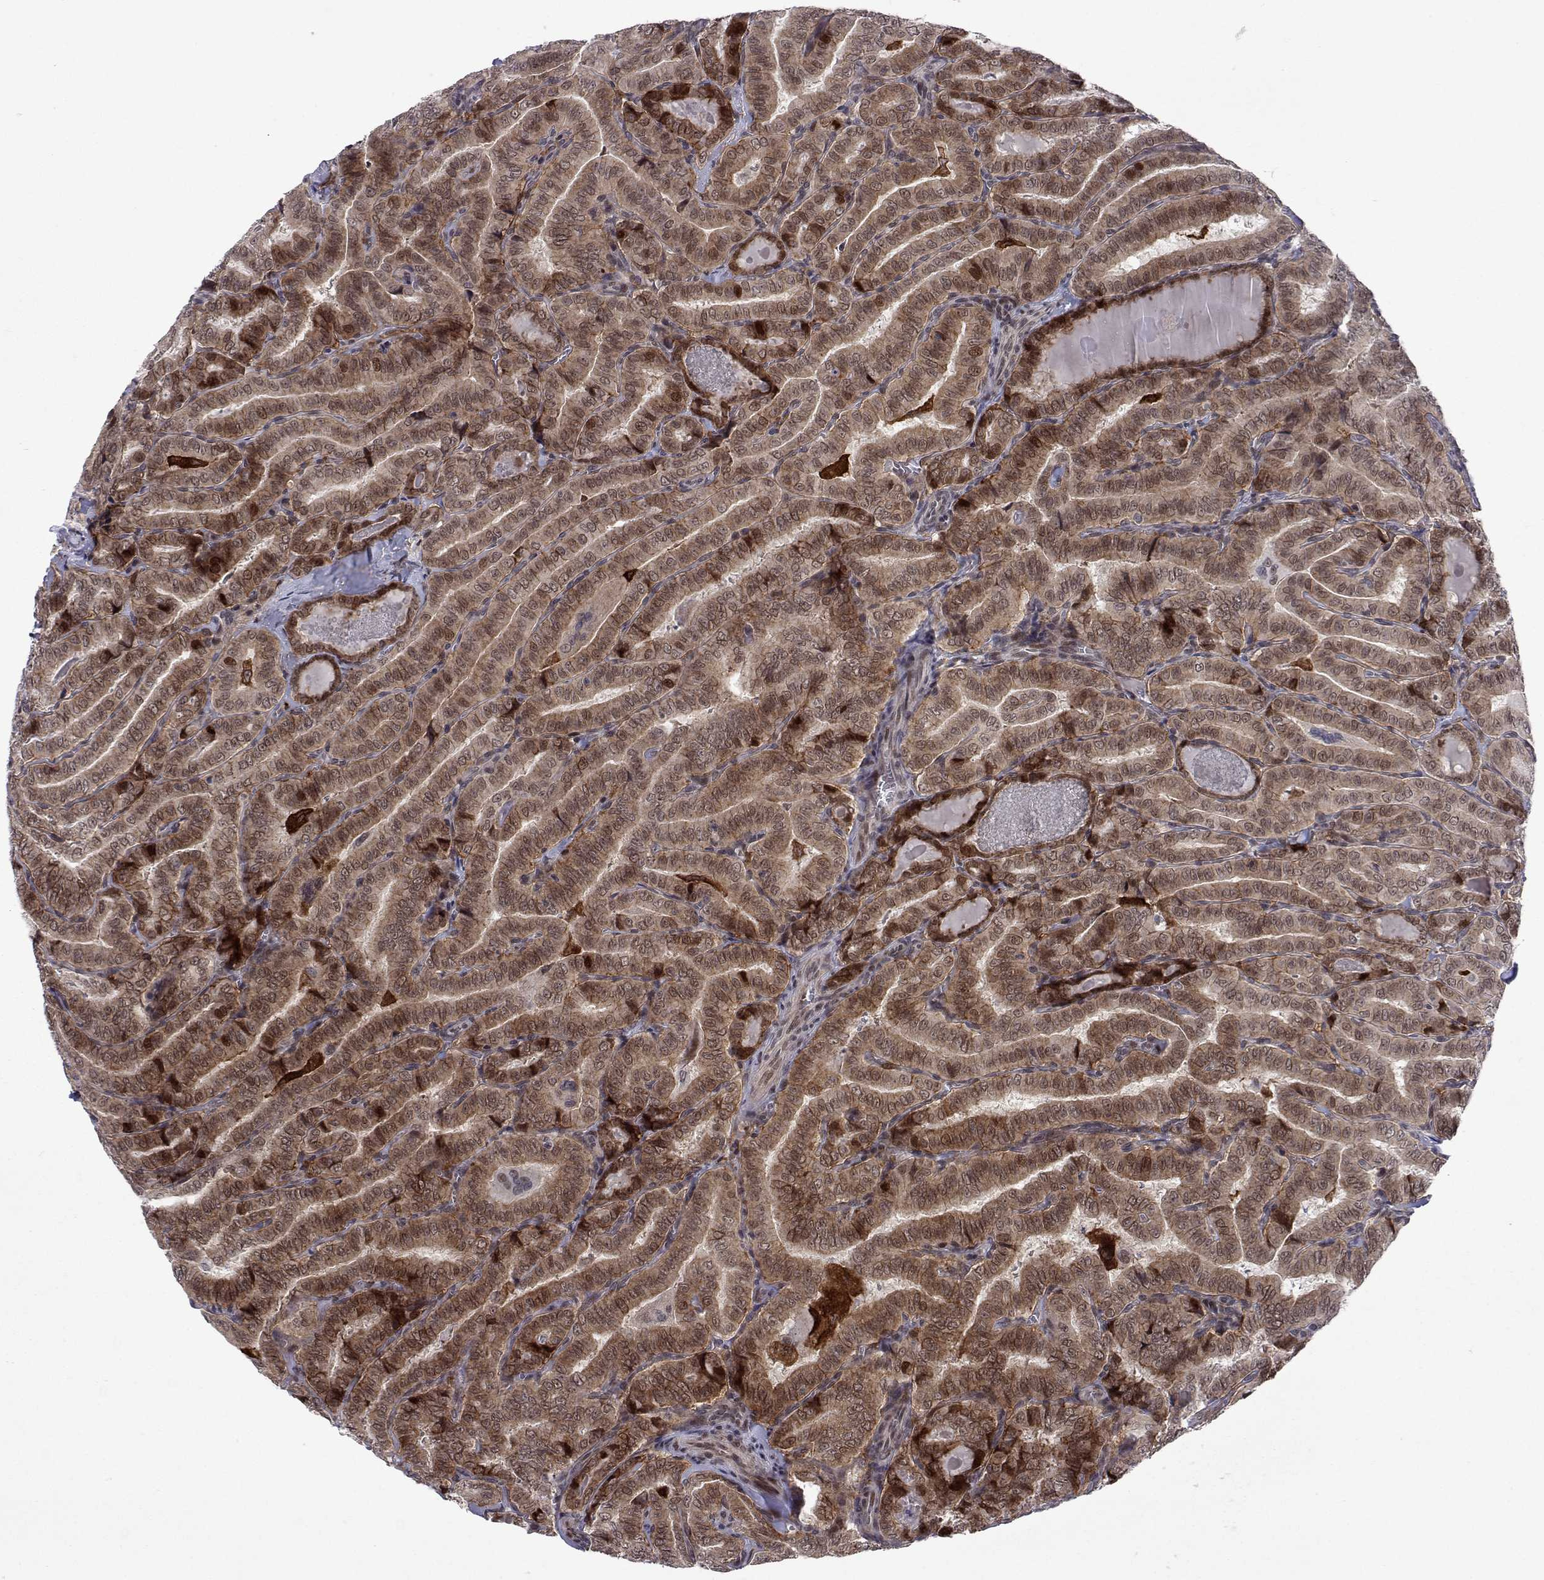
{"staining": {"intensity": "moderate", "quantity": ">75%", "location": "cytoplasmic/membranous,nuclear"}, "tissue": "thyroid cancer", "cell_type": "Tumor cells", "image_type": "cancer", "snomed": [{"axis": "morphology", "description": "Papillary adenocarcinoma, NOS"}, {"axis": "morphology", "description": "Papillary adenoma metastatic"}, {"axis": "topography", "description": "Thyroid gland"}], "caption": "A brown stain labels moderate cytoplasmic/membranous and nuclear staining of a protein in human thyroid papillary adenocarcinoma tumor cells.", "gene": "EFCAB3", "patient": {"sex": "female", "age": 50}}